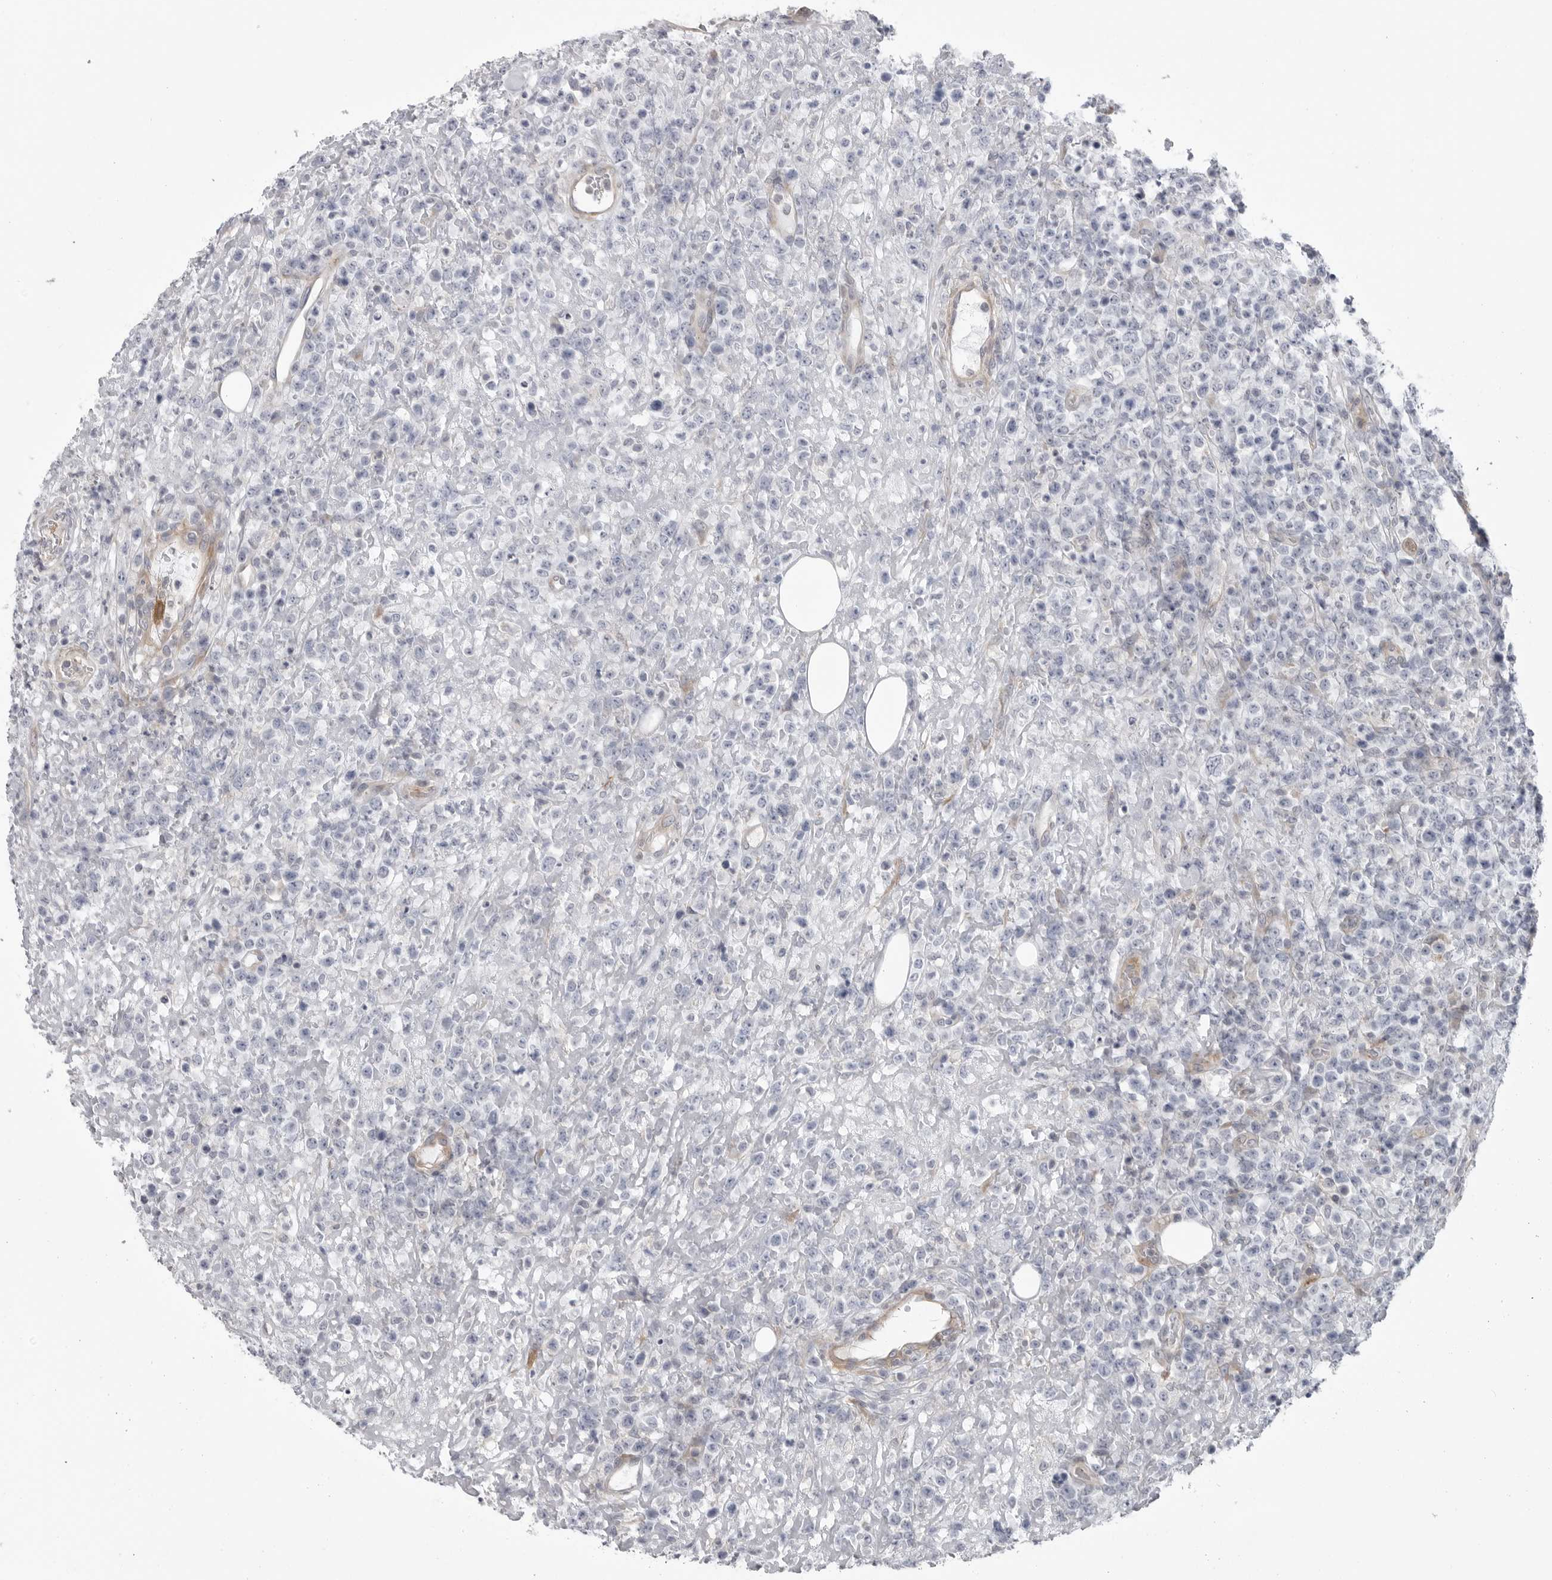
{"staining": {"intensity": "negative", "quantity": "none", "location": "none"}, "tissue": "lymphoma", "cell_type": "Tumor cells", "image_type": "cancer", "snomed": [{"axis": "morphology", "description": "Malignant lymphoma, non-Hodgkin's type, High grade"}, {"axis": "topography", "description": "Colon"}], "caption": "Tumor cells are negative for brown protein staining in lymphoma.", "gene": "SCP2", "patient": {"sex": "female", "age": 53}}